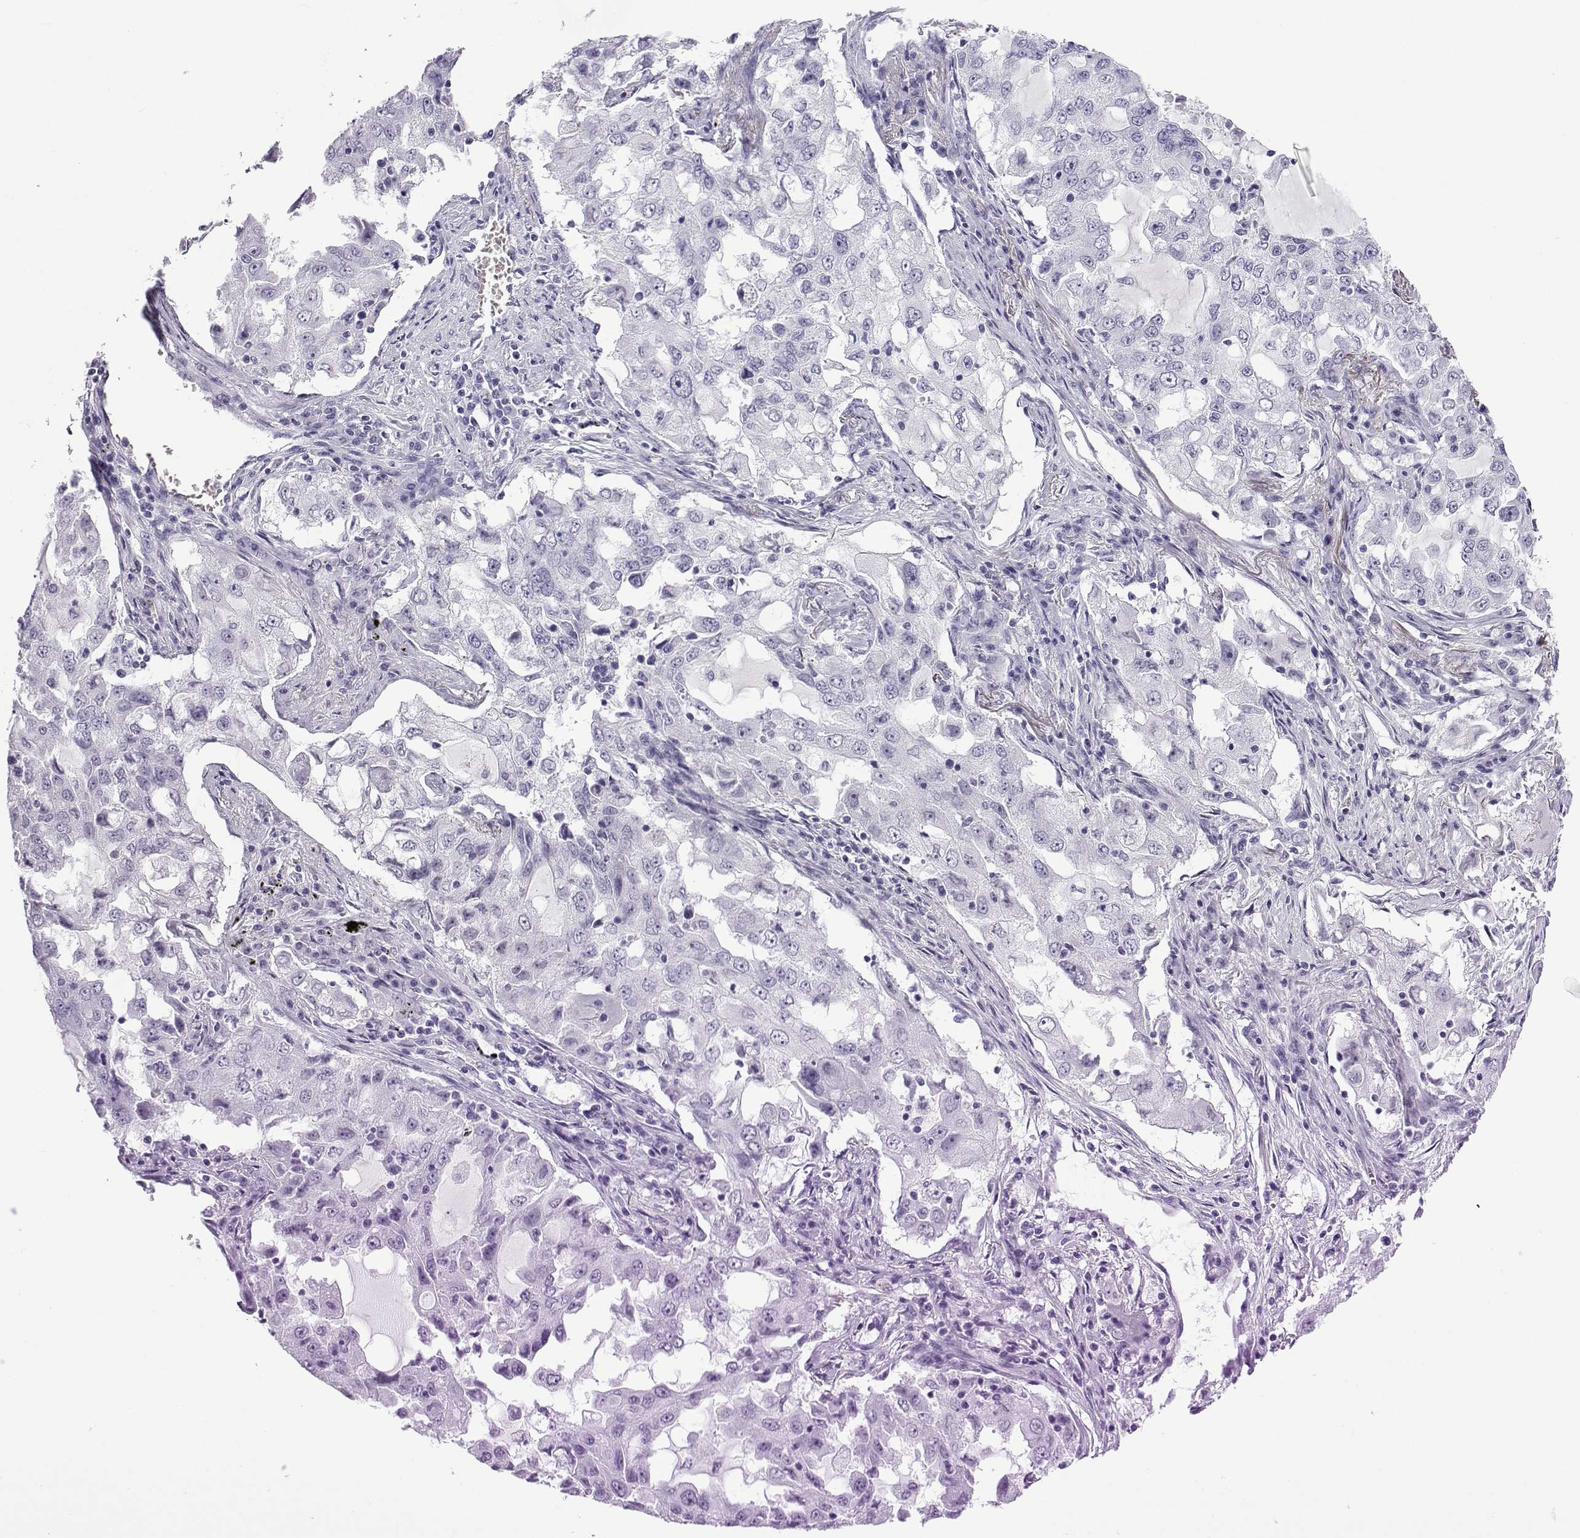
{"staining": {"intensity": "negative", "quantity": "none", "location": "none"}, "tissue": "lung cancer", "cell_type": "Tumor cells", "image_type": "cancer", "snomed": [{"axis": "morphology", "description": "Adenocarcinoma, NOS"}, {"axis": "topography", "description": "Lung"}], "caption": "This is an immunohistochemistry (IHC) photomicrograph of human lung adenocarcinoma. There is no expression in tumor cells.", "gene": "ACTL7A", "patient": {"sex": "female", "age": 61}}